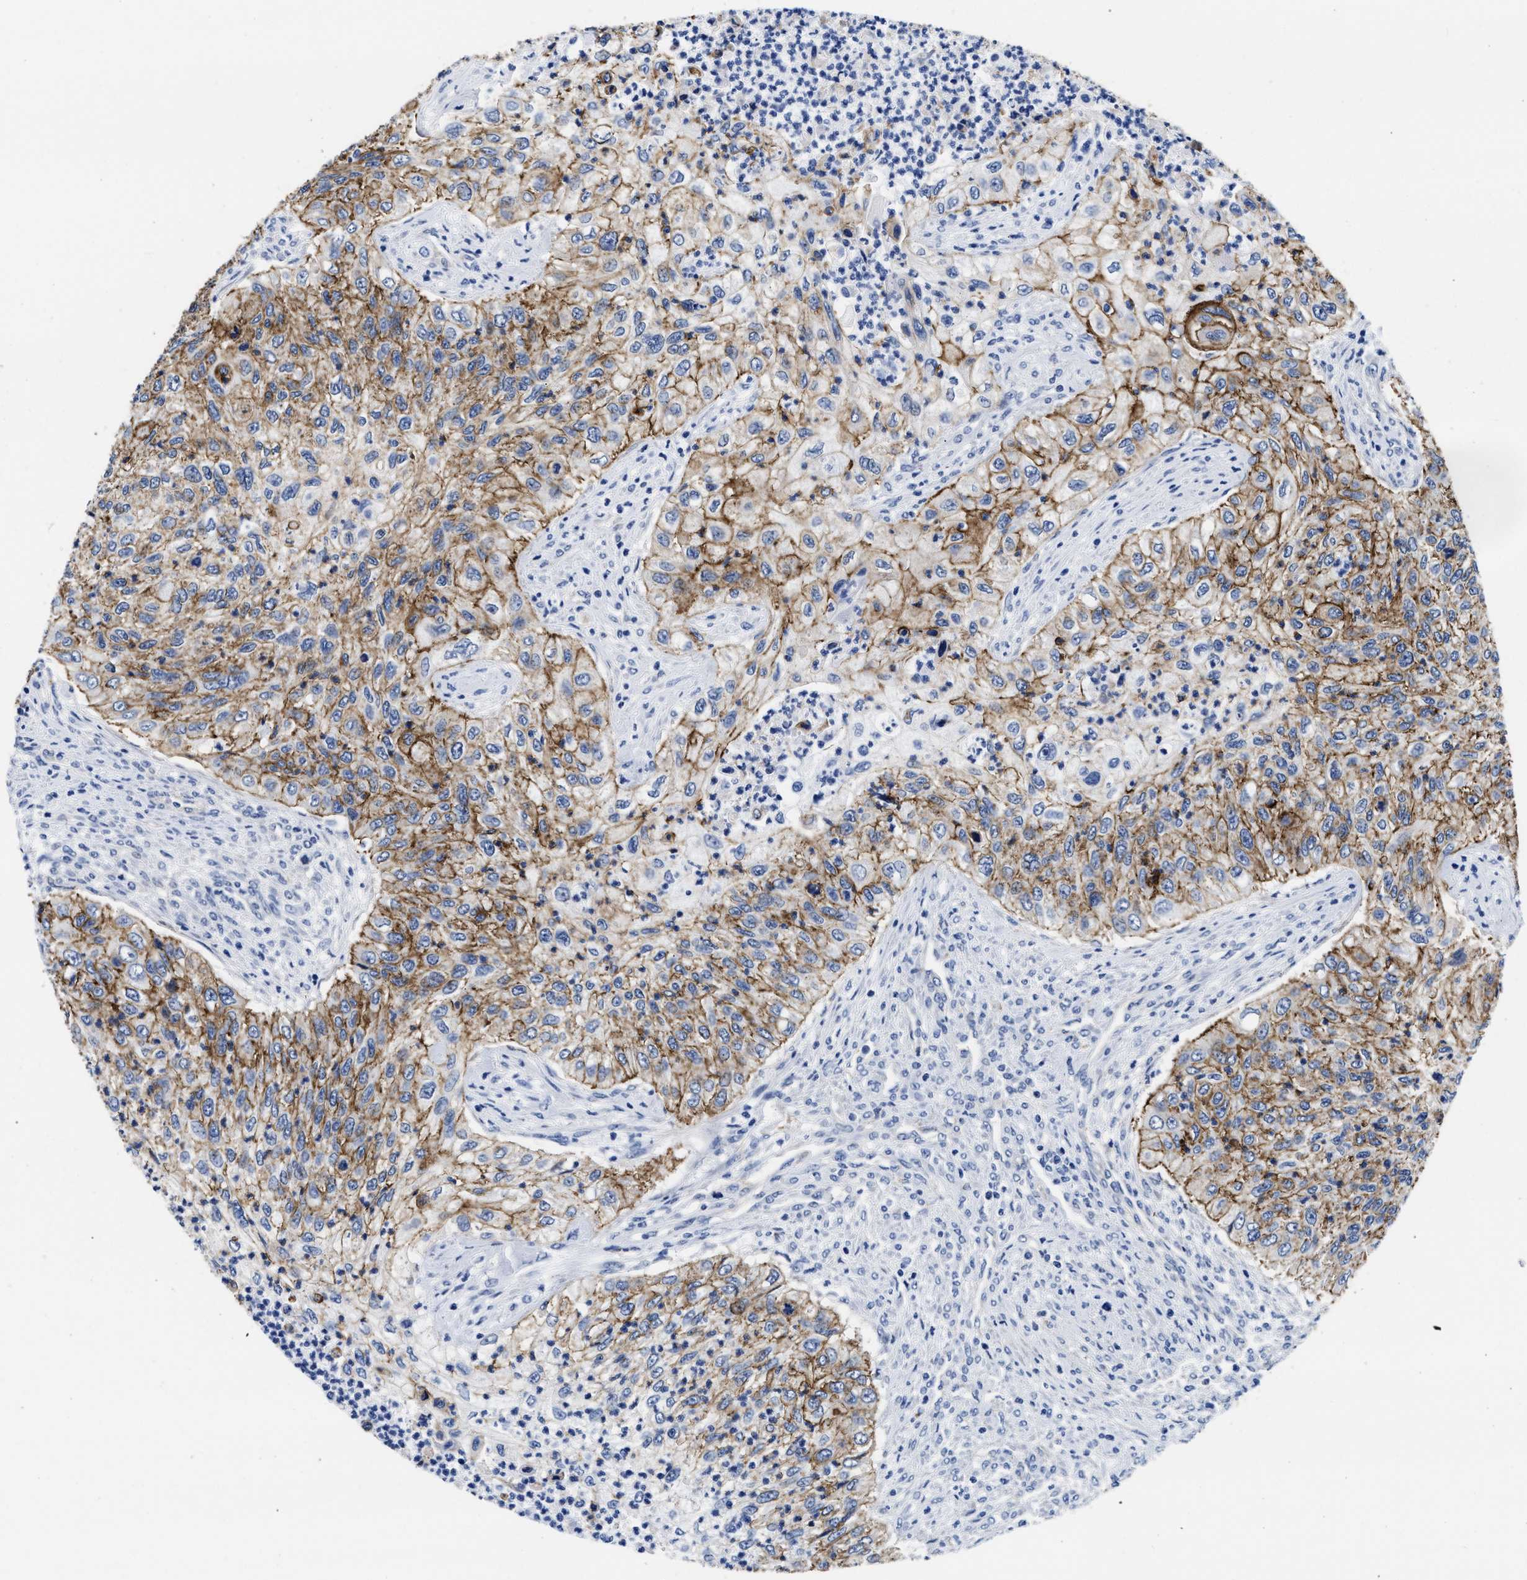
{"staining": {"intensity": "moderate", "quantity": ">75%", "location": "cytoplasmic/membranous"}, "tissue": "urothelial cancer", "cell_type": "Tumor cells", "image_type": "cancer", "snomed": [{"axis": "morphology", "description": "Urothelial carcinoma, High grade"}, {"axis": "topography", "description": "Urinary bladder"}], "caption": "High-grade urothelial carcinoma stained with a brown dye reveals moderate cytoplasmic/membranous positive staining in about >75% of tumor cells.", "gene": "TRIM29", "patient": {"sex": "female", "age": 60}}